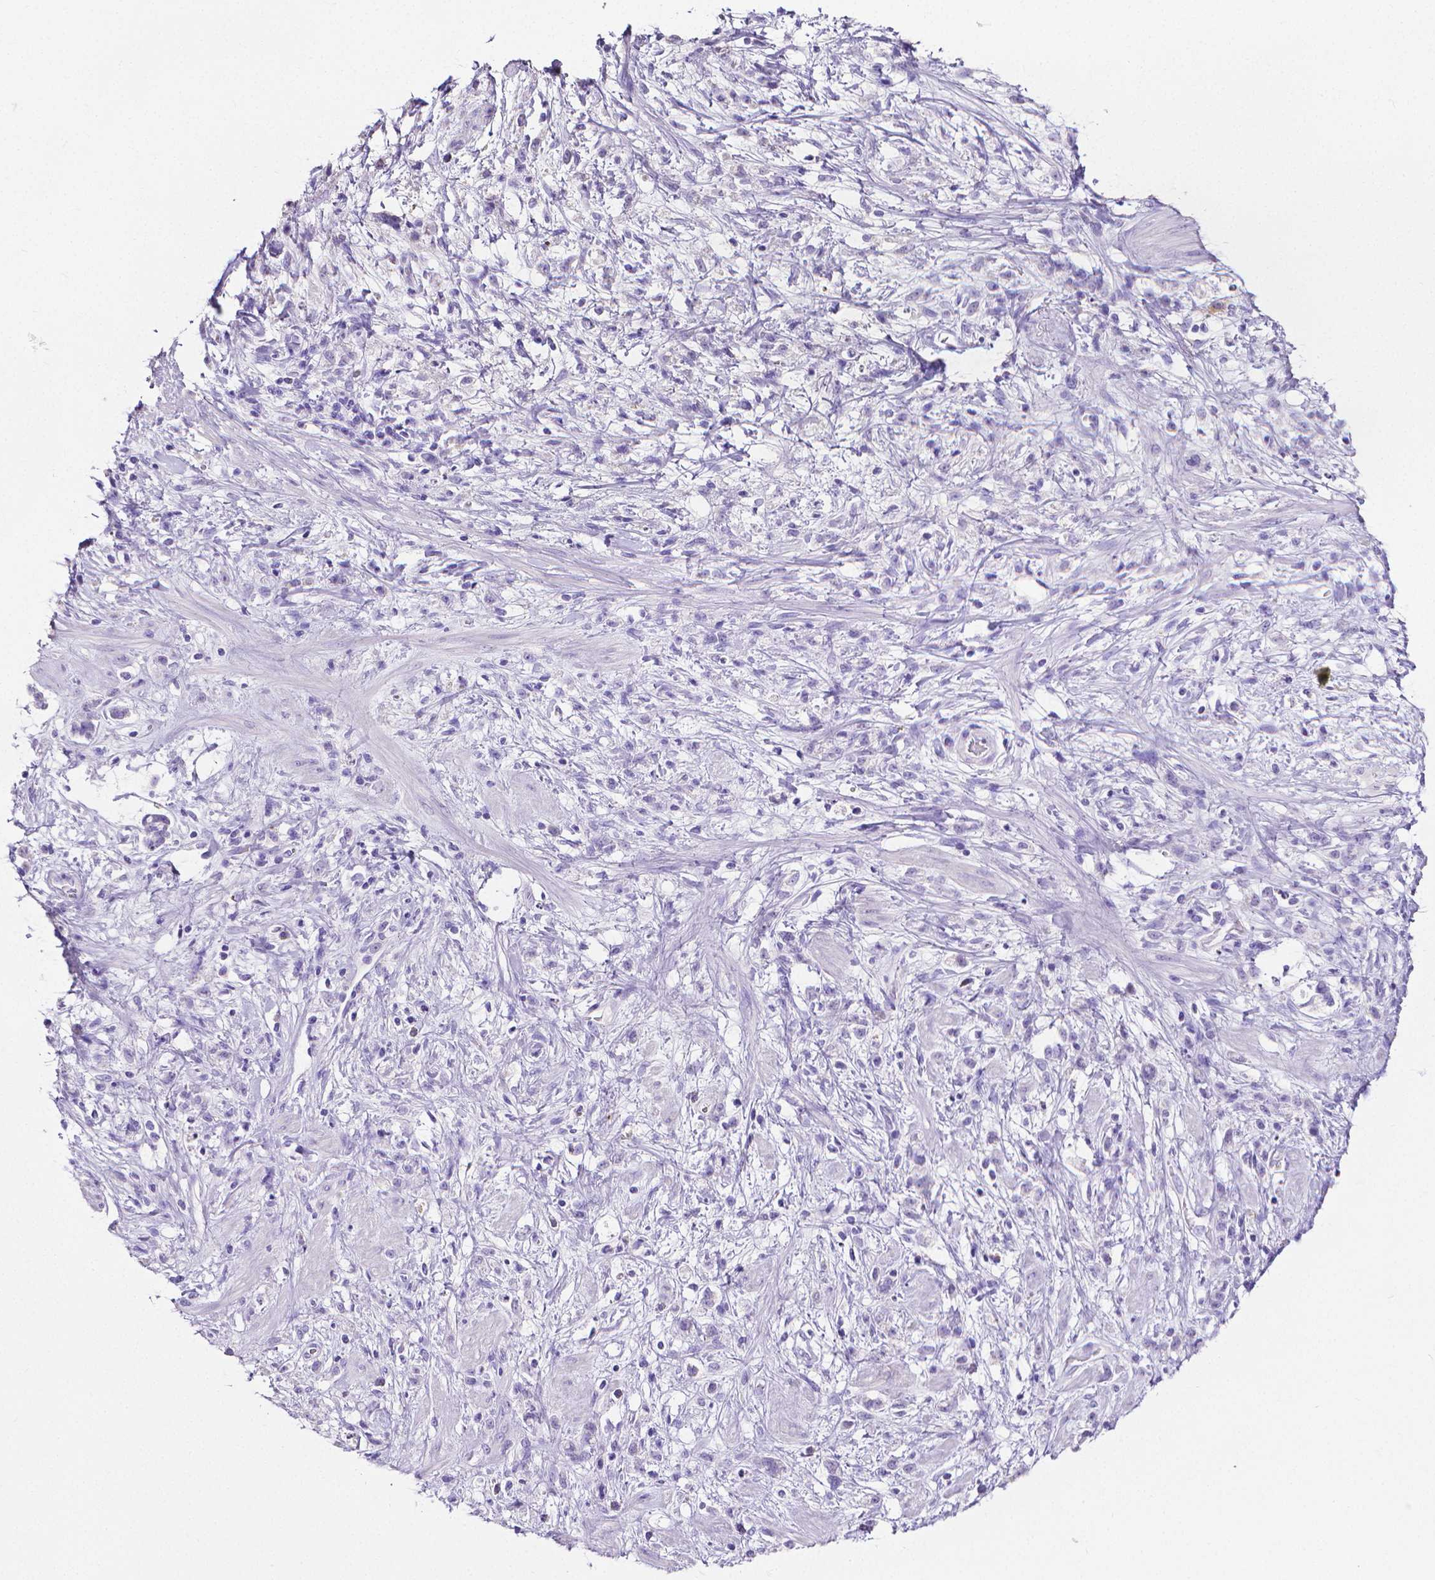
{"staining": {"intensity": "negative", "quantity": "none", "location": "none"}, "tissue": "stomach cancer", "cell_type": "Tumor cells", "image_type": "cancer", "snomed": [{"axis": "morphology", "description": "Adenocarcinoma, NOS"}, {"axis": "topography", "description": "Stomach"}], "caption": "Tumor cells are negative for protein expression in human stomach cancer (adenocarcinoma).", "gene": "MMP9", "patient": {"sex": "female", "age": 60}}